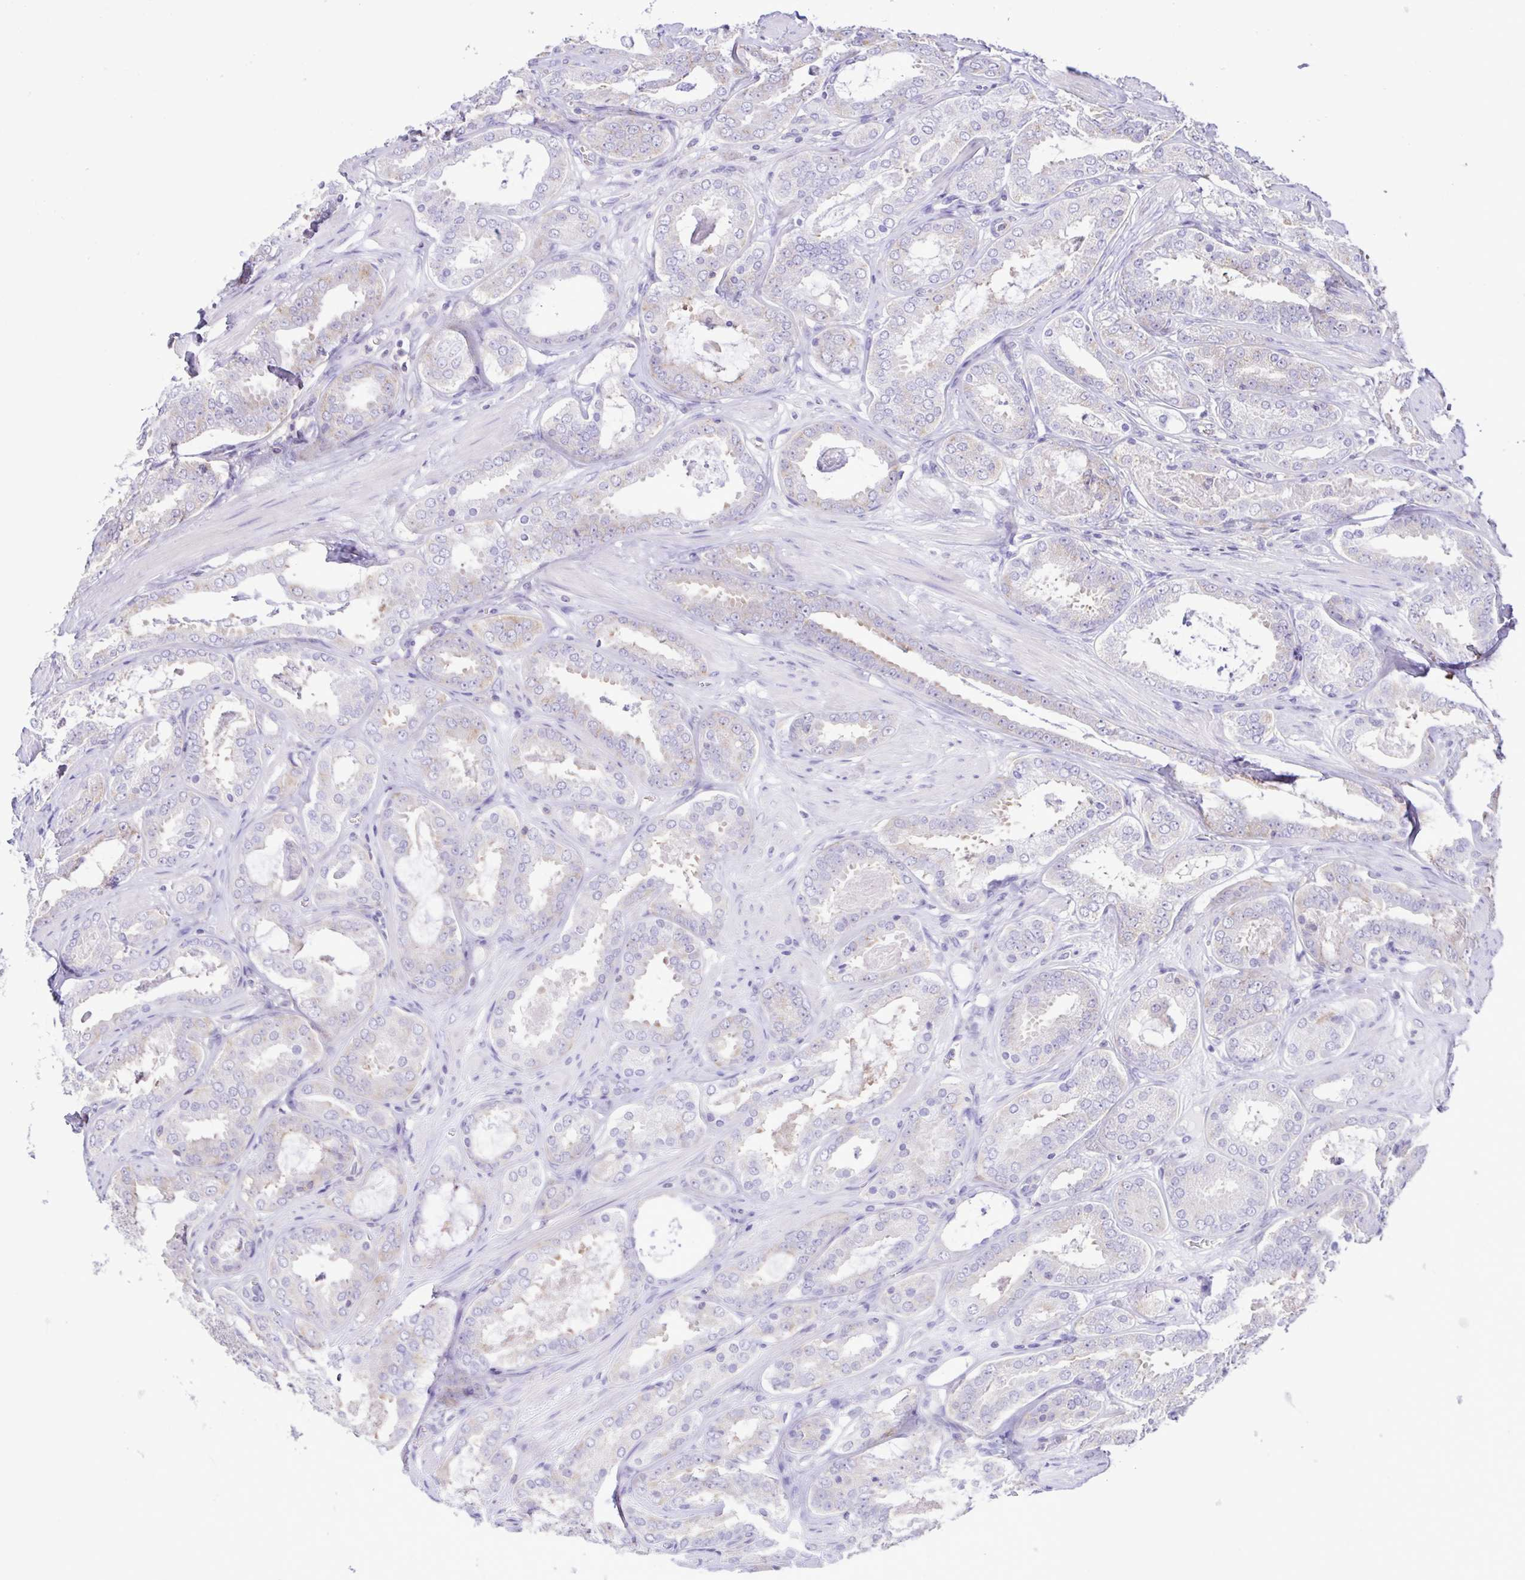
{"staining": {"intensity": "weak", "quantity": "<25%", "location": "cytoplasmic/membranous"}, "tissue": "prostate cancer", "cell_type": "Tumor cells", "image_type": "cancer", "snomed": [{"axis": "morphology", "description": "Adenocarcinoma, High grade"}, {"axis": "topography", "description": "Prostate"}], "caption": "Tumor cells show no significant protein staining in adenocarcinoma (high-grade) (prostate).", "gene": "CYP17A1", "patient": {"sex": "male", "age": 63}}